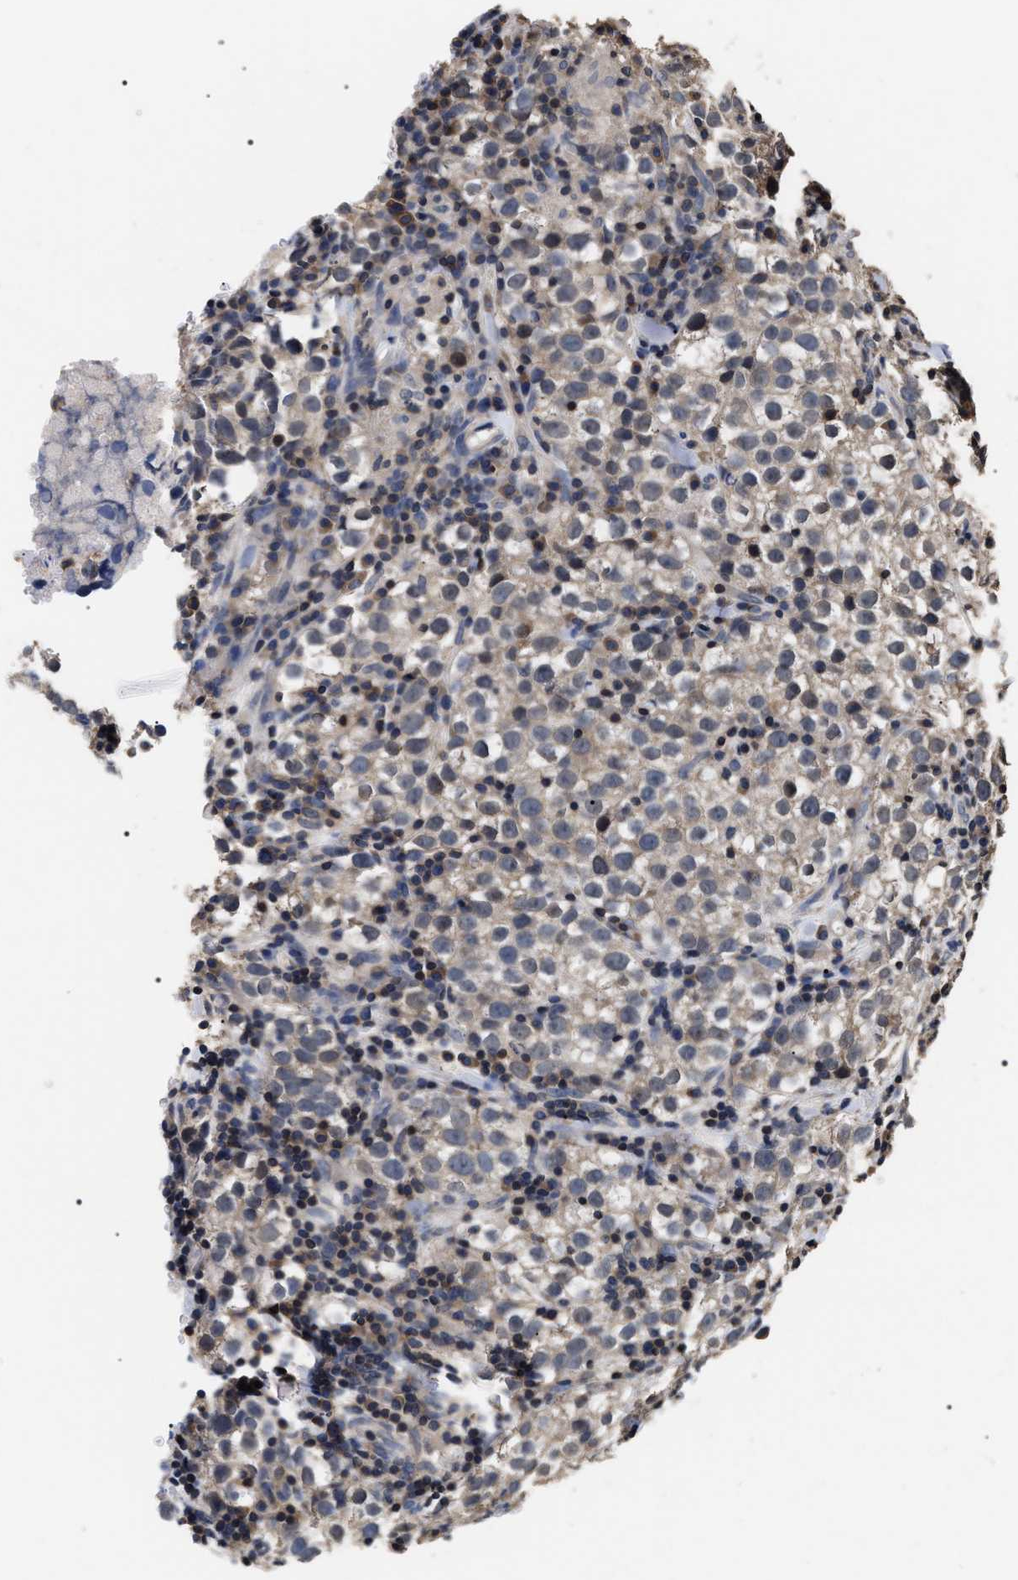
{"staining": {"intensity": "weak", "quantity": "<25%", "location": "cytoplasmic/membranous"}, "tissue": "testis cancer", "cell_type": "Tumor cells", "image_type": "cancer", "snomed": [{"axis": "morphology", "description": "Seminoma, NOS"}, {"axis": "morphology", "description": "Carcinoma, Embryonal, NOS"}, {"axis": "topography", "description": "Testis"}], "caption": "DAB (3,3'-diaminobenzidine) immunohistochemical staining of human embryonal carcinoma (testis) exhibits no significant staining in tumor cells. Brightfield microscopy of immunohistochemistry (IHC) stained with DAB (brown) and hematoxylin (blue), captured at high magnification.", "gene": "UPF3A", "patient": {"sex": "male", "age": 36}}